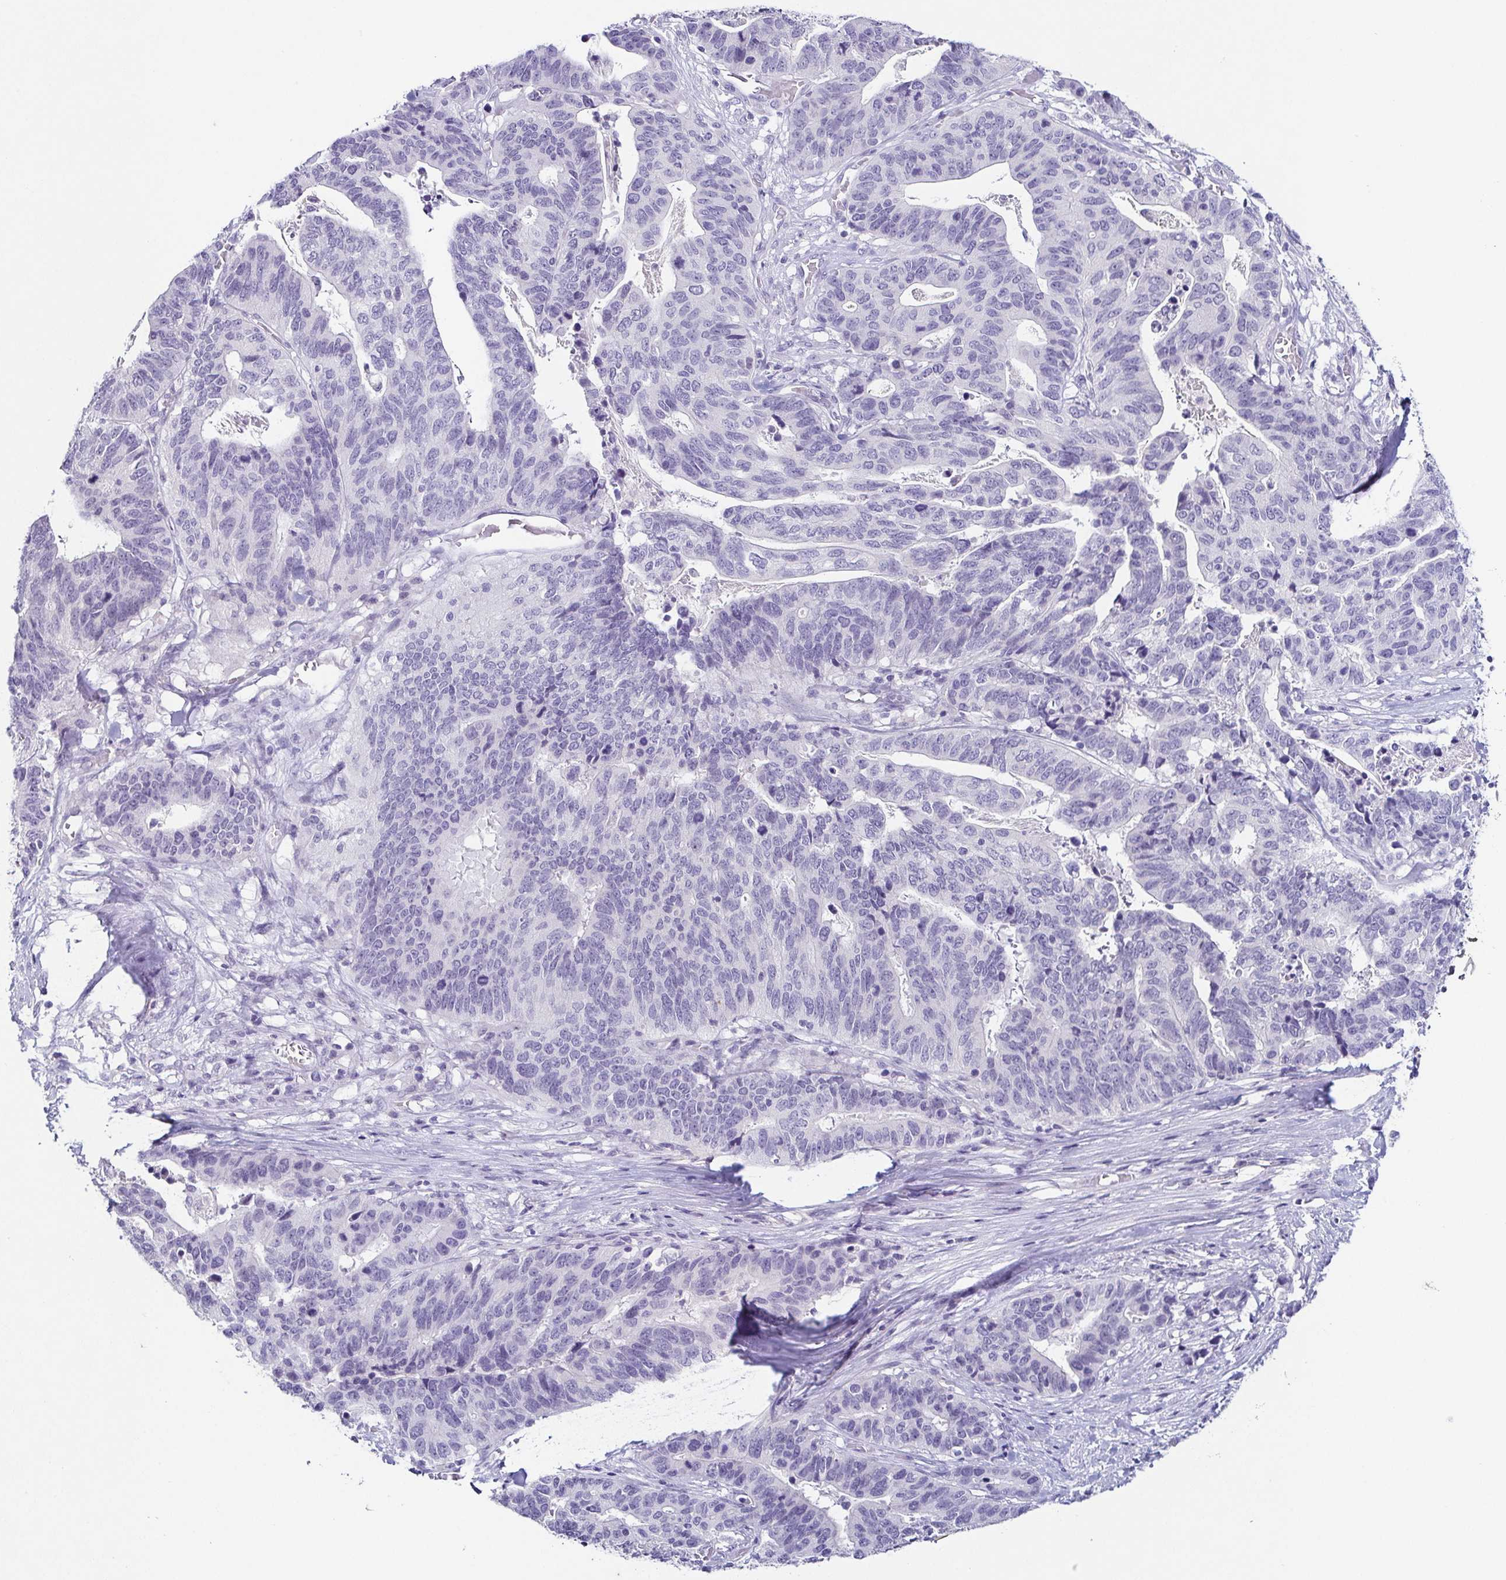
{"staining": {"intensity": "negative", "quantity": "none", "location": "none"}, "tissue": "stomach cancer", "cell_type": "Tumor cells", "image_type": "cancer", "snomed": [{"axis": "morphology", "description": "Adenocarcinoma, NOS"}, {"axis": "topography", "description": "Stomach, upper"}], "caption": "DAB immunohistochemical staining of stomach cancer exhibits no significant expression in tumor cells.", "gene": "TP73", "patient": {"sex": "female", "age": 67}}